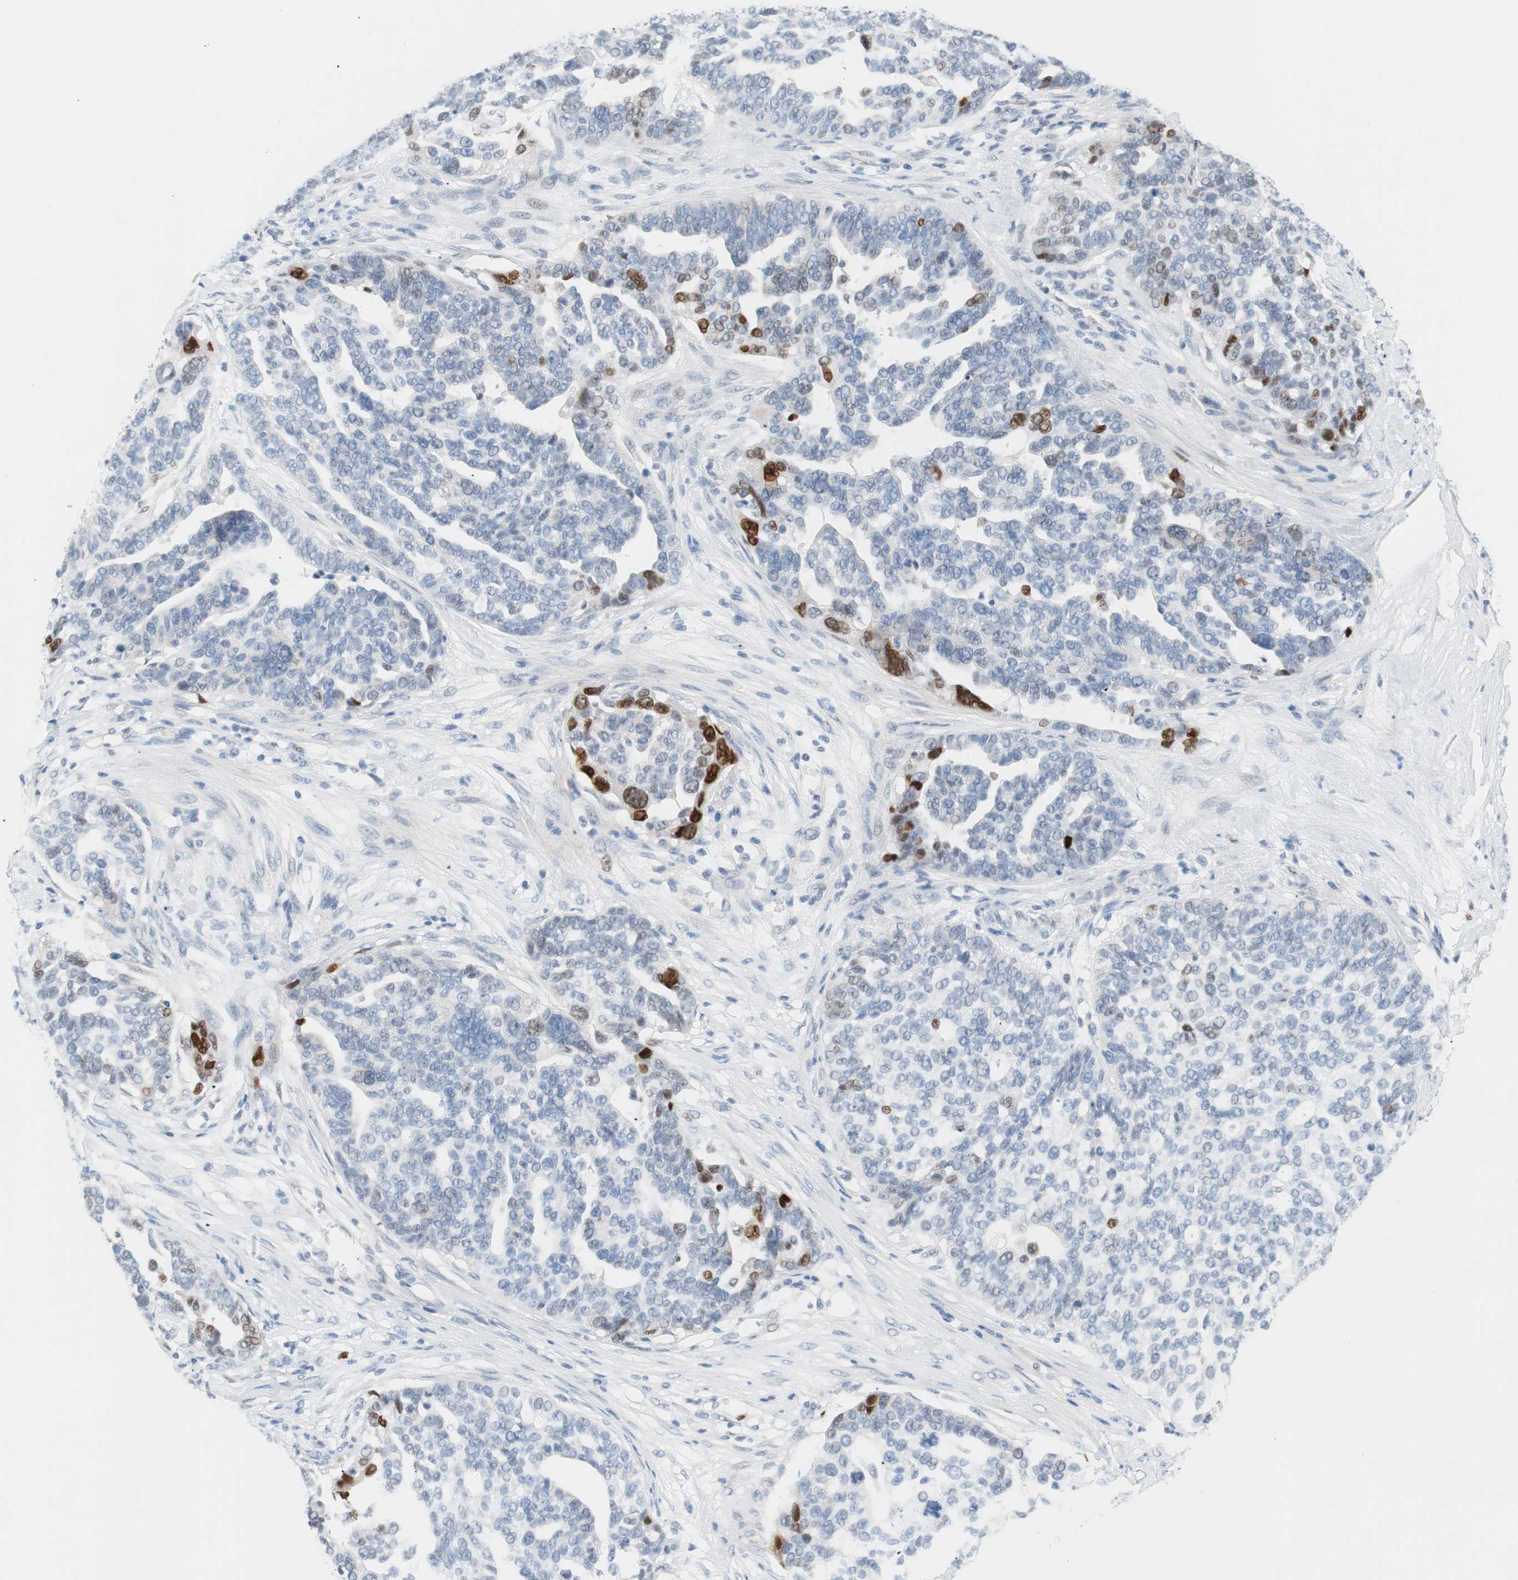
{"staining": {"intensity": "strong", "quantity": "<25%", "location": "nuclear"}, "tissue": "ovarian cancer", "cell_type": "Tumor cells", "image_type": "cancer", "snomed": [{"axis": "morphology", "description": "Cystadenocarcinoma, serous, NOS"}, {"axis": "topography", "description": "Ovary"}], "caption": "Ovarian cancer stained with a brown dye demonstrates strong nuclear positive positivity in approximately <25% of tumor cells.", "gene": "FOSL1", "patient": {"sex": "female", "age": 59}}